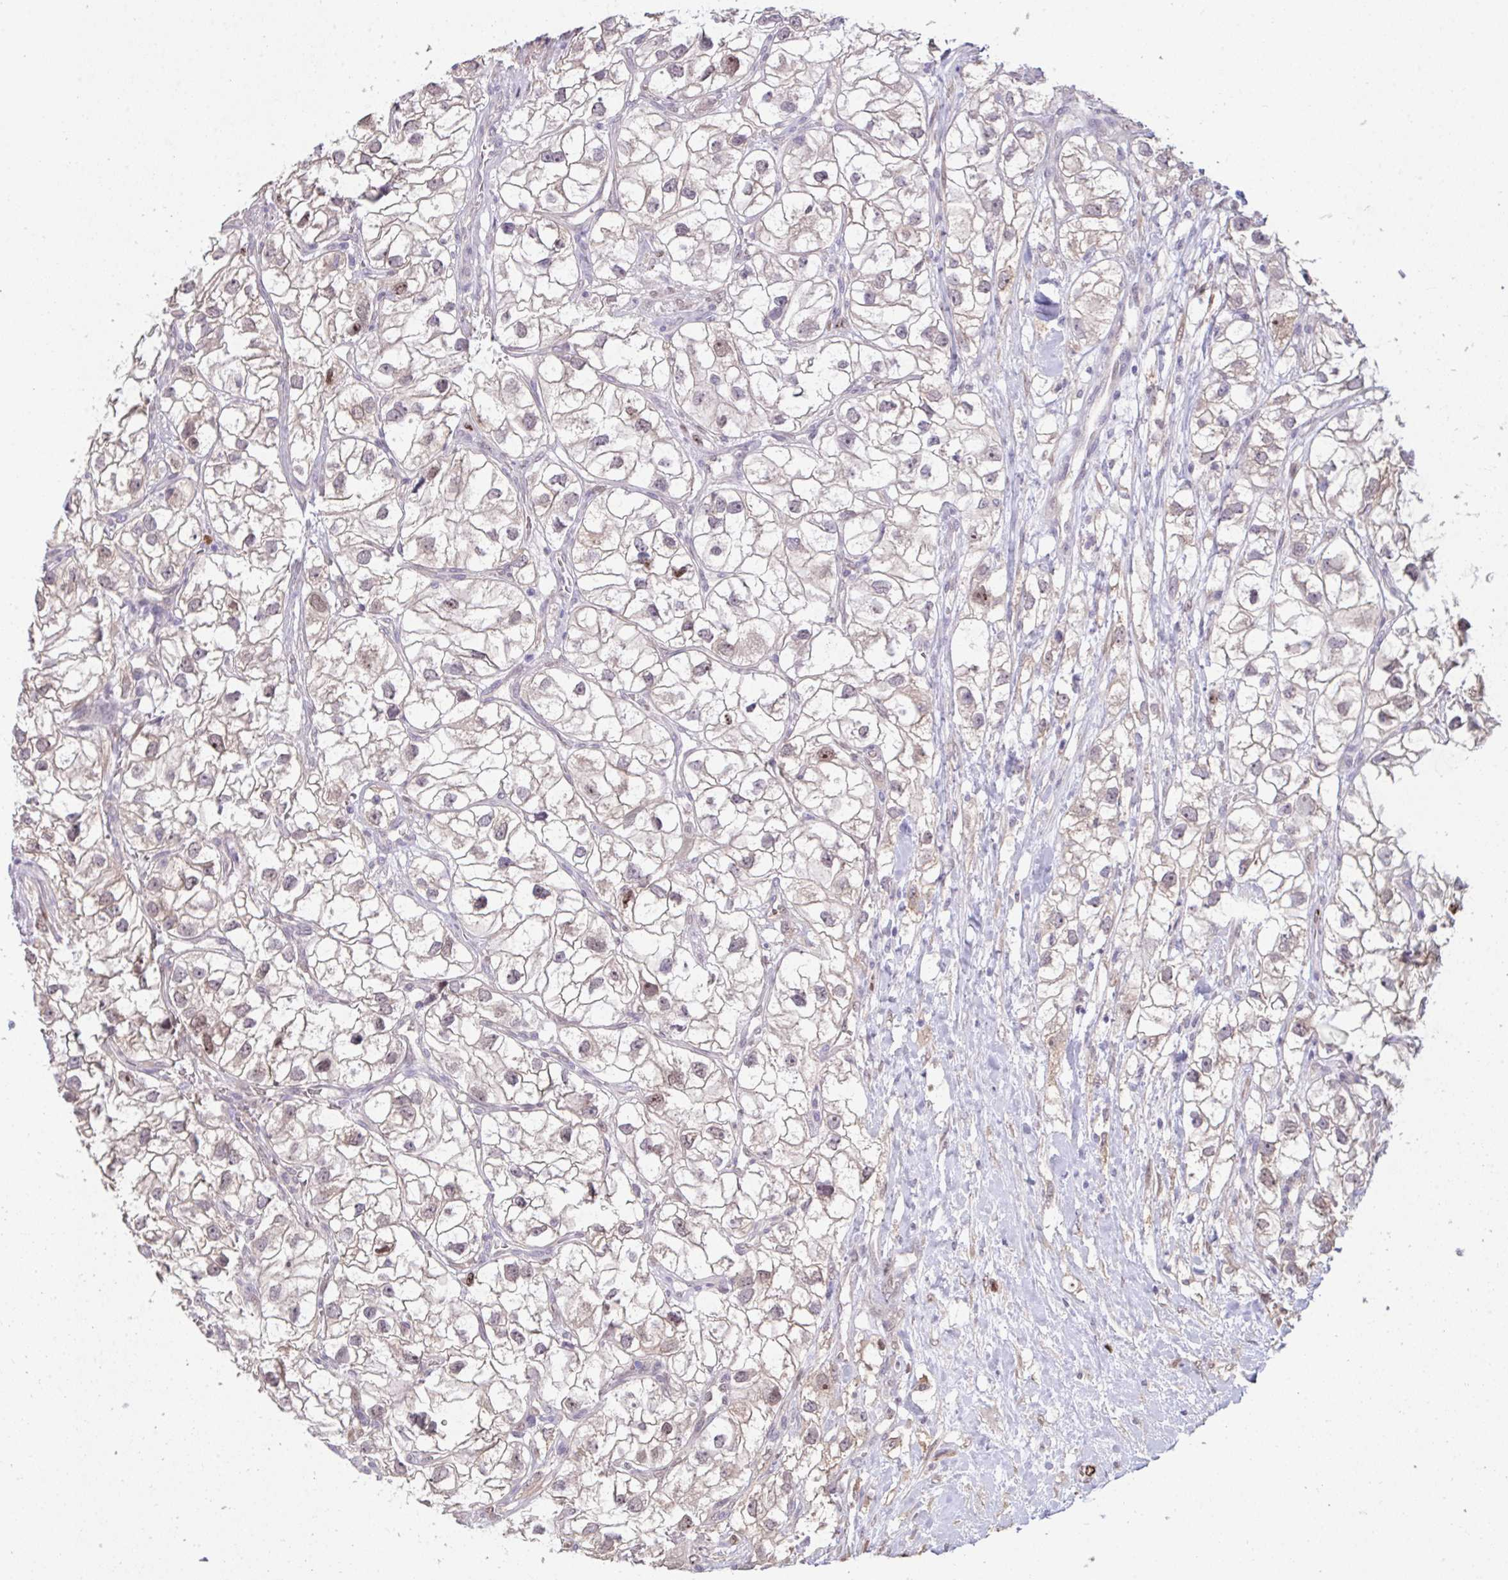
{"staining": {"intensity": "weak", "quantity": "<25%", "location": "nuclear"}, "tissue": "renal cancer", "cell_type": "Tumor cells", "image_type": "cancer", "snomed": [{"axis": "morphology", "description": "Adenocarcinoma, NOS"}, {"axis": "topography", "description": "Kidney"}], "caption": "A photomicrograph of renal adenocarcinoma stained for a protein shows no brown staining in tumor cells.", "gene": "SETD7", "patient": {"sex": "male", "age": 59}}